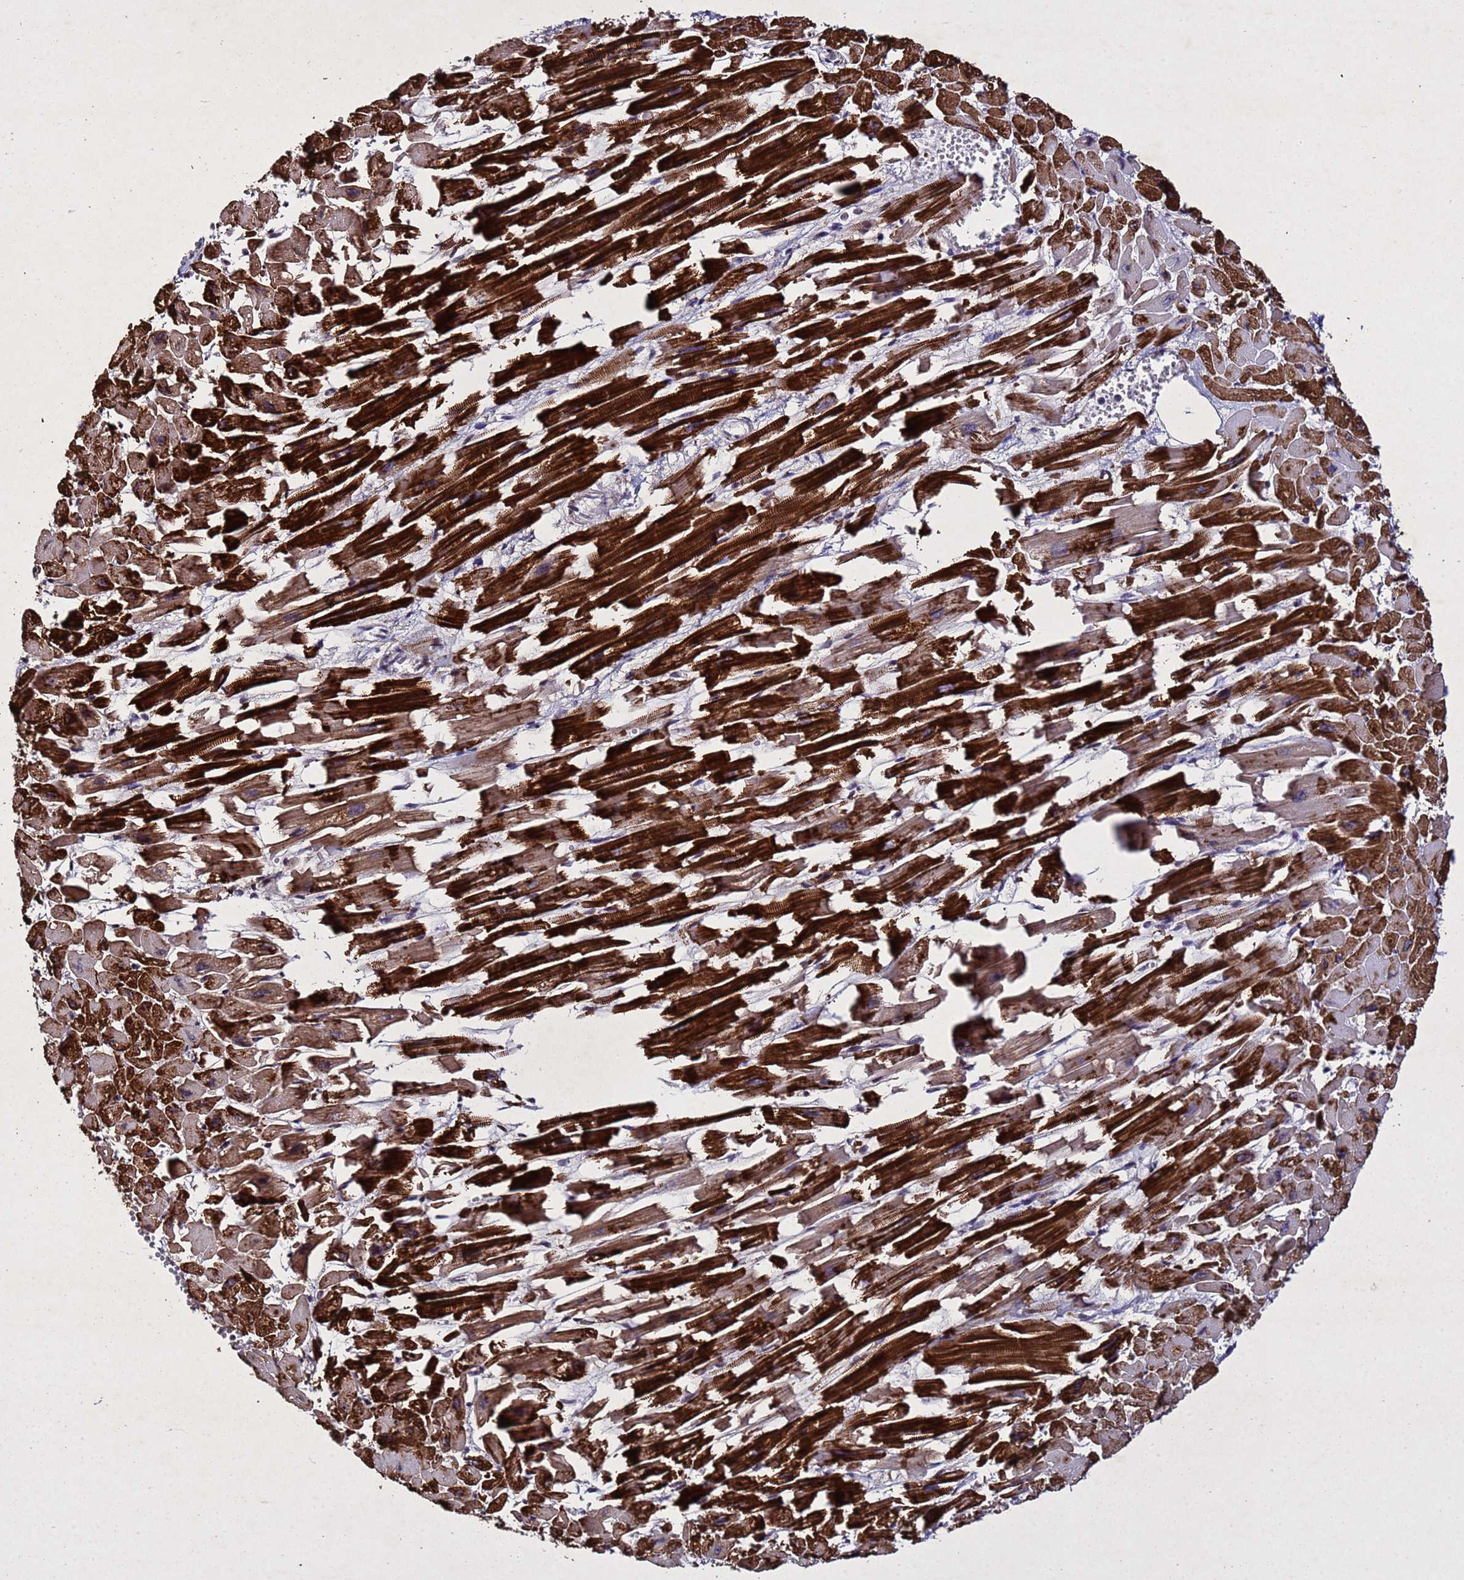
{"staining": {"intensity": "strong", "quantity": ">75%", "location": "cytoplasmic/membranous"}, "tissue": "heart muscle", "cell_type": "Cardiomyocytes", "image_type": "normal", "snomed": [{"axis": "morphology", "description": "Normal tissue, NOS"}, {"axis": "topography", "description": "Heart"}], "caption": "Immunohistochemical staining of unremarkable human heart muscle demonstrates >75% levels of strong cytoplasmic/membranous protein positivity in about >75% of cardiomyocytes. Nuclei are stained in blue.", "gene": "SV2B", "patient": {"sex": "female", "age": 64}}